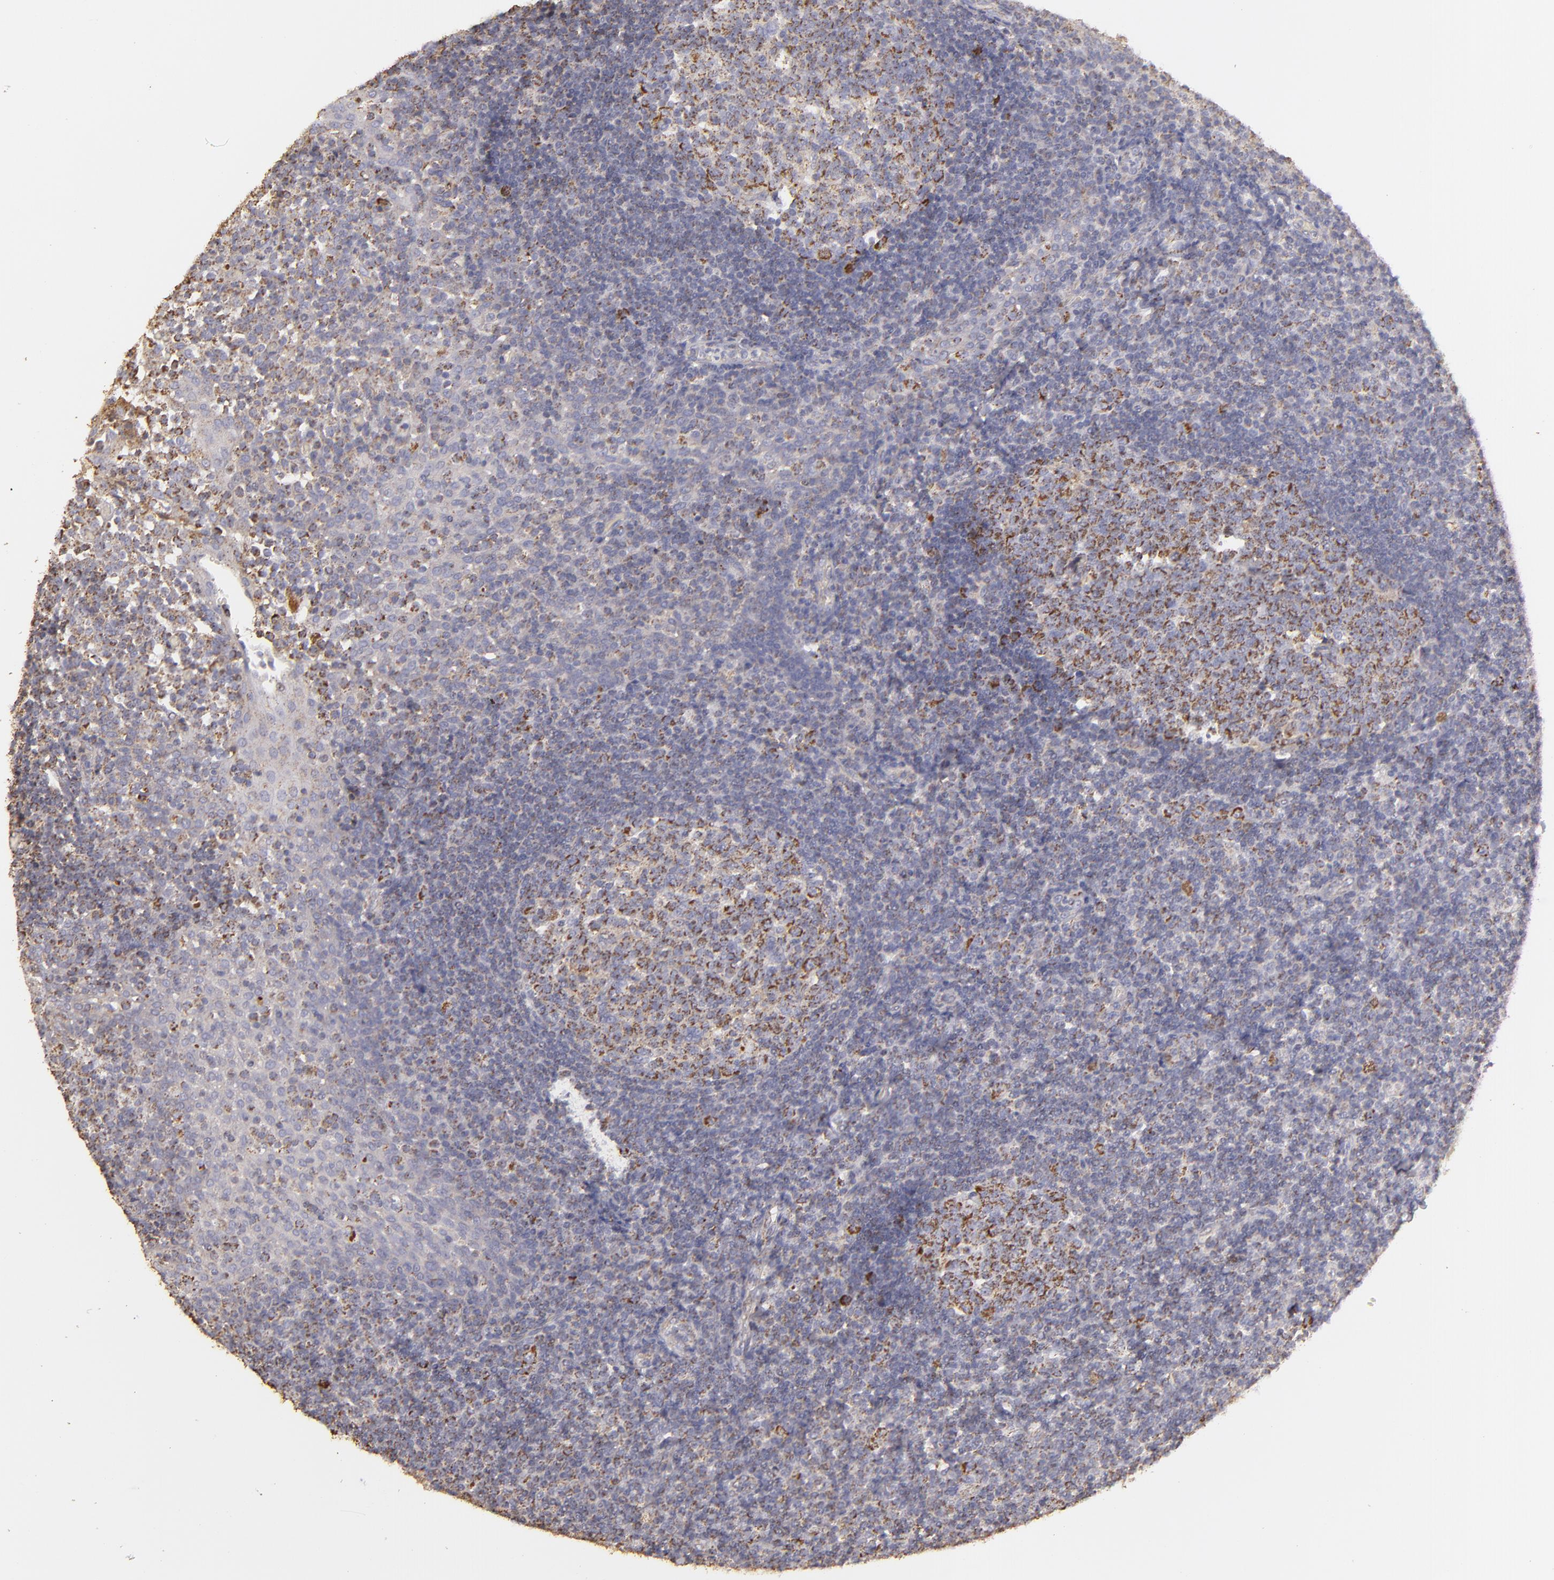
{"staining": {"intensity": "moderate", "quantity": ">75%", "location": "cytoplasmic/membranous"}, "tissue": "tonsil", "cell_type": "Germinal center cells", "image_type": "normal", "snomed": [{"axis": "morphology", "description": "Normal tissue, NOS"}, {"axis": "topography", "description": "Tonsil"}], "caption": "DAB immunohistochemical staining of benign human tonsil reveals moderate cytoplasmic/membranous protein positivity in approximately >75% of germinal center cells.", "gene": "CFB", "patient": {"sex": "female", "age": 40}}